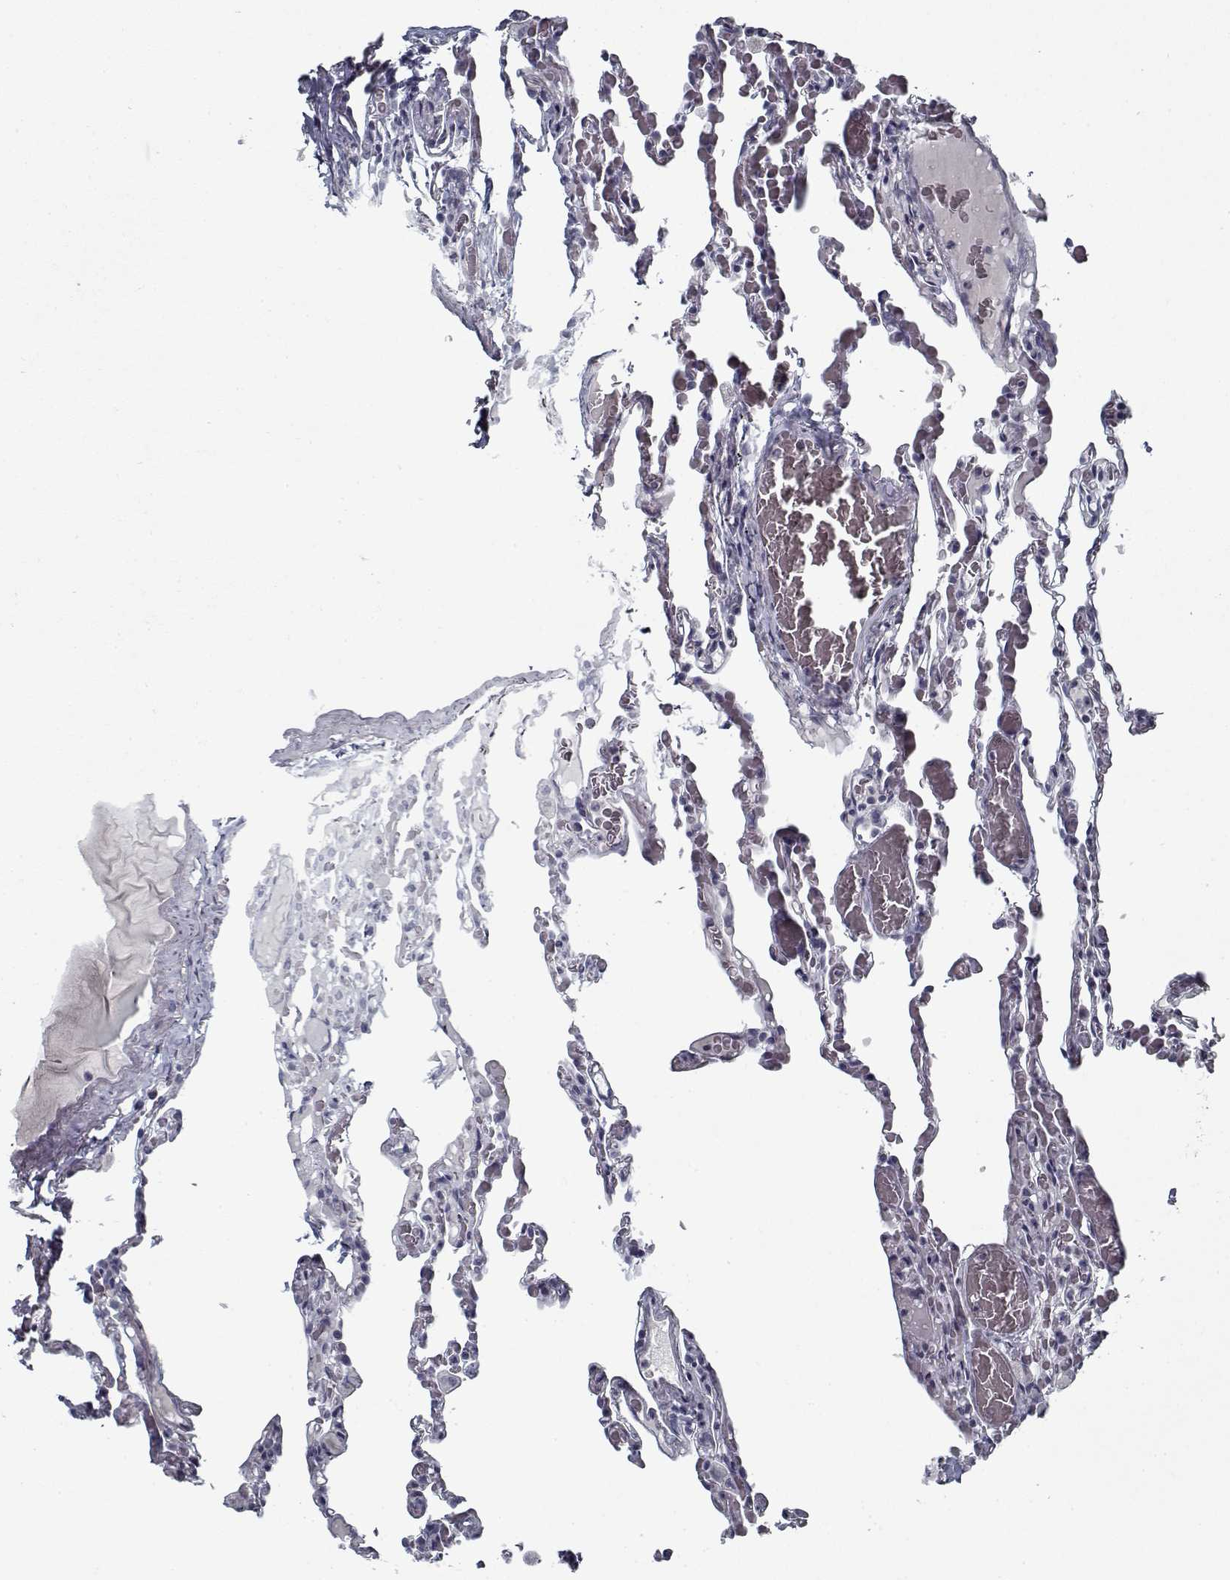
{"staining": {"intensity": "negative", "quantity": "none", "location": "none"}, "tissue": "lung", "cell_type": "Alveolar cells", "image_type": "normal", "snomed": [{"axis": "morphology", "description": "Normal tissue, NOS"}, {"axis": "topography", "description": "Lung"}], "caption": "Immunohistochemistry of unremarkable lung demonstrates no expression in alveolar cells. (DAB (3,3'-diaminobenzidine) immunohistochemistry, high magnification).", "gene": "GAD2", "patient": {"sex": "female", "age": 43}}